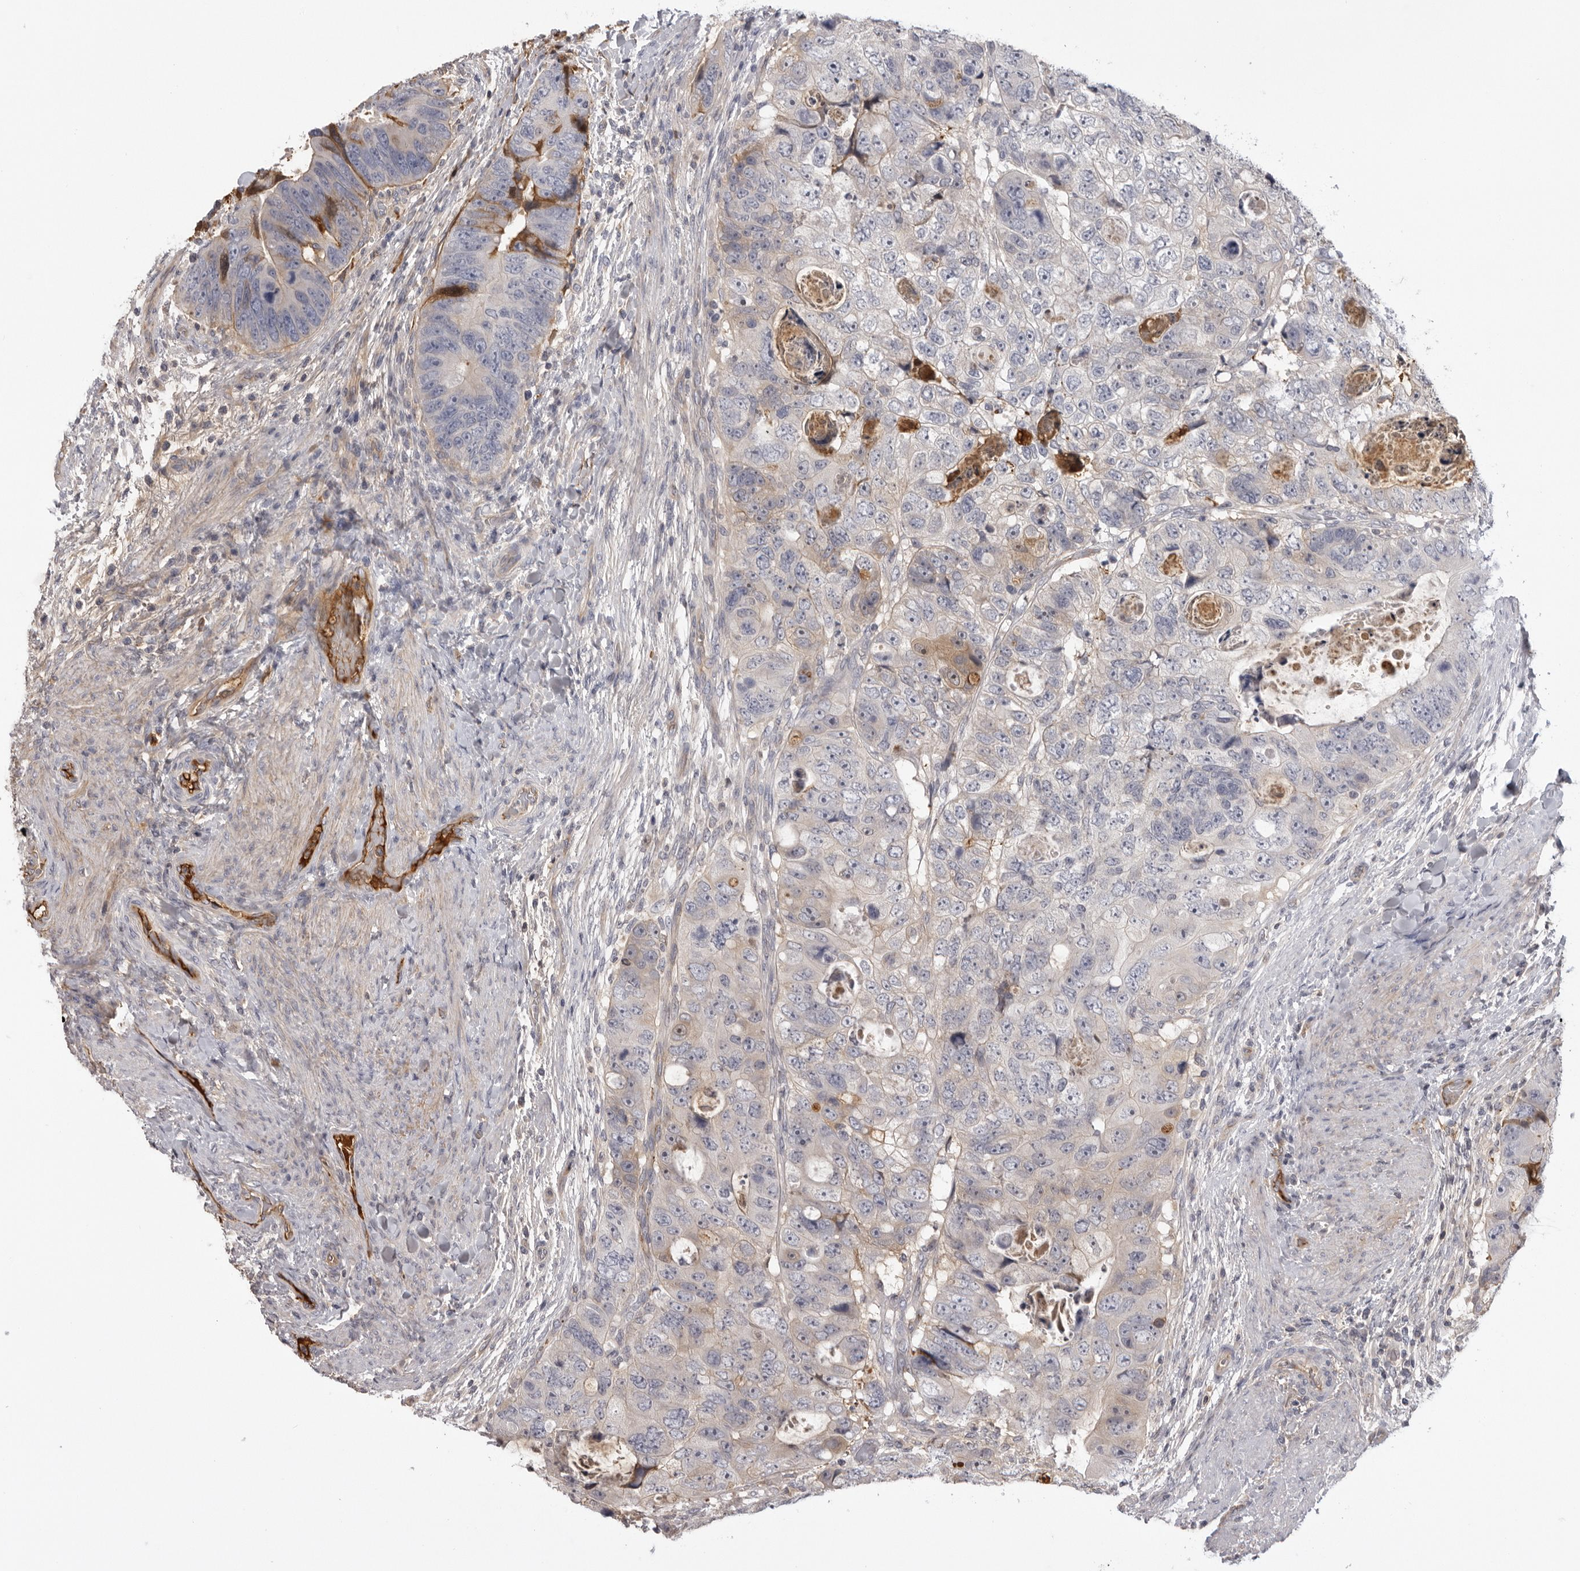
{"staining": {"intensity": "weak", "quantity": "<25%", "location": "cytoplasmic/membranous"}, "tissue": "colorectal cancer", "cell_type": "Tumor cells", "image_type": "cancer", "snomed": [{"axis": "morphology", "description": "Adenocarcinoma, NOS"}, {"axis": "topography", "description": "Rectum"}], "caption": "An IHC image of colorectal cancer is shown. There is no staining in tumor cells of colorectal cancer.", "gene": "PLEKHF2", "patient": {"sex": "male", "age": 59}}